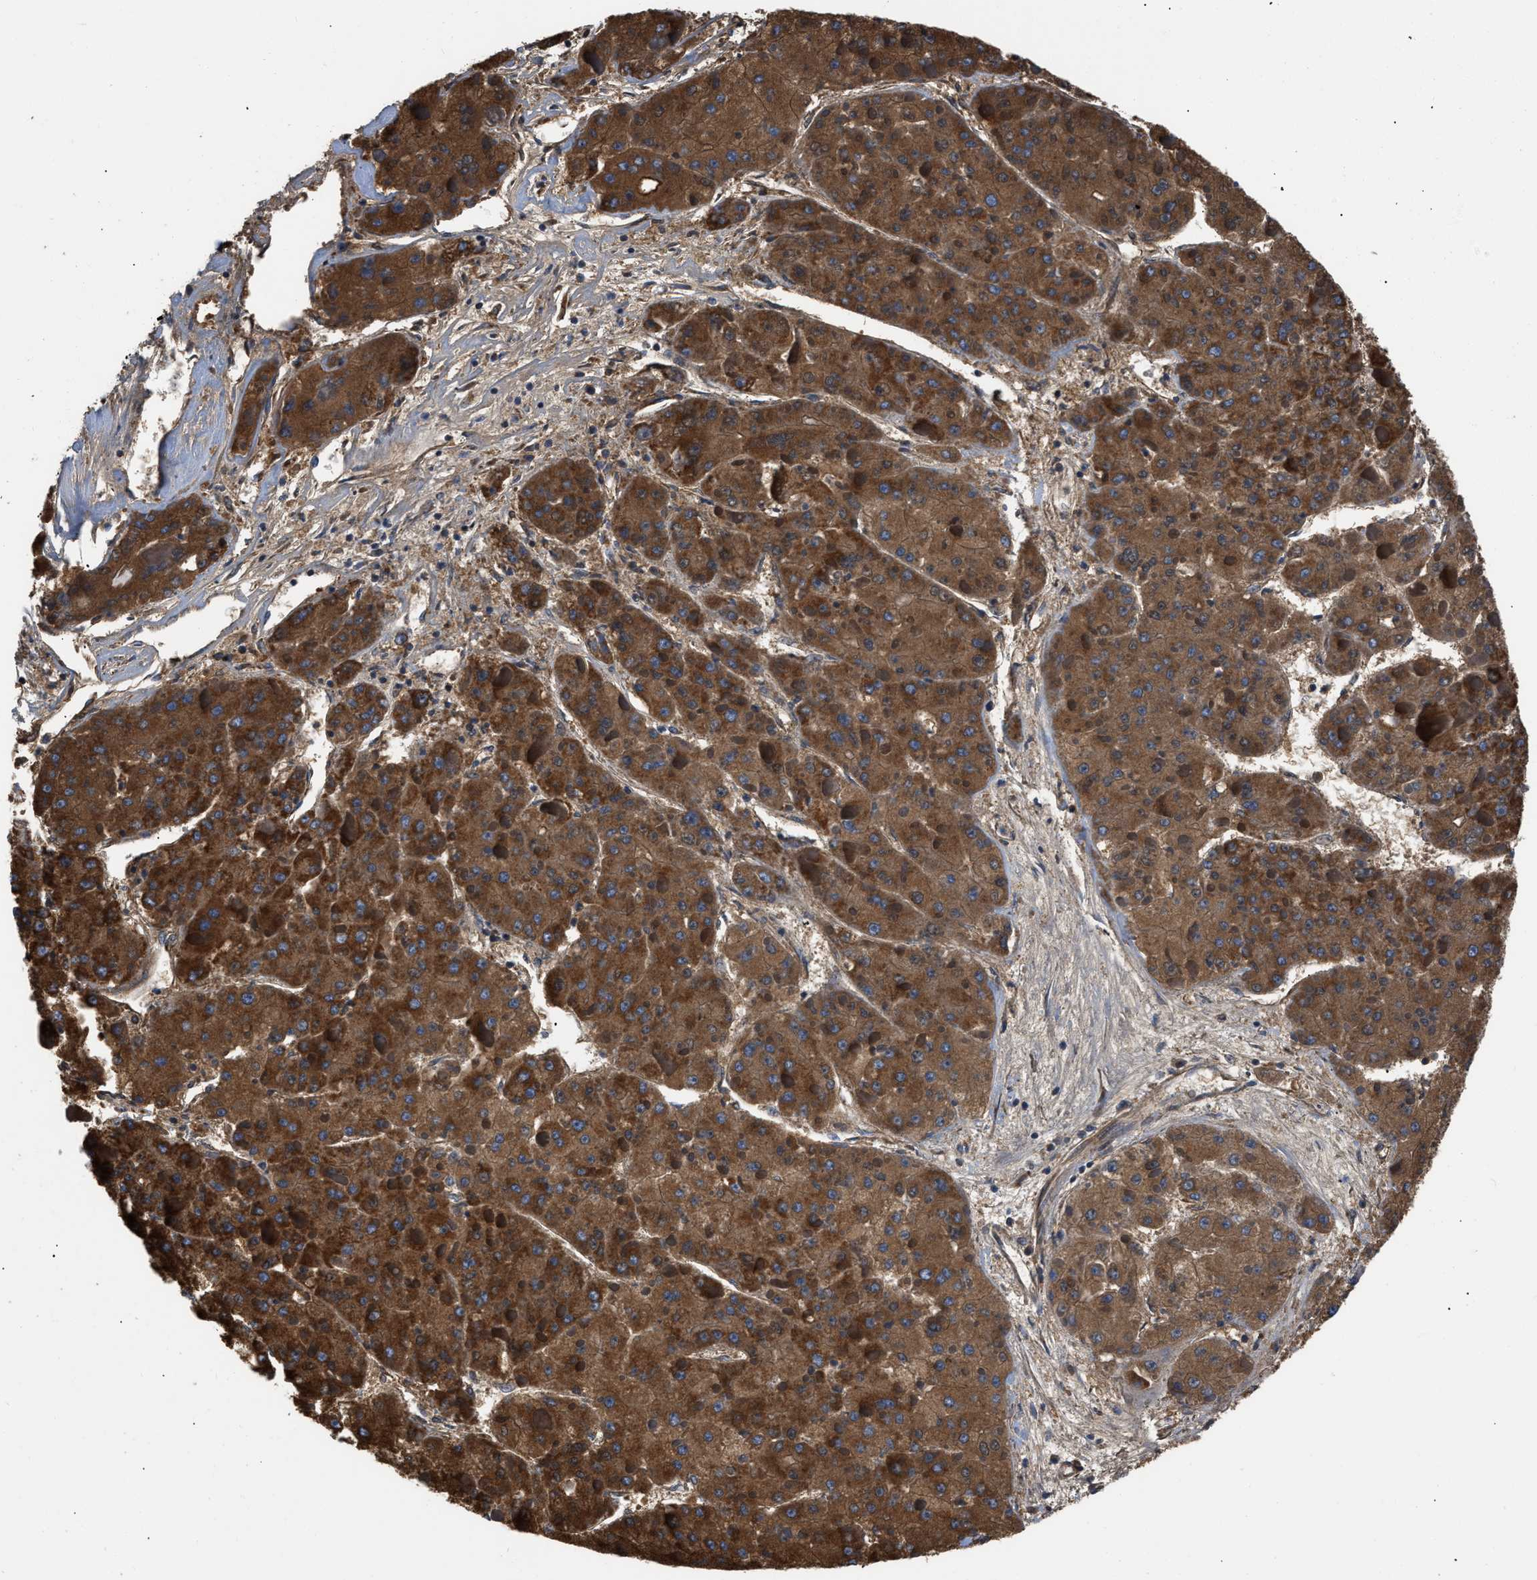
{"staining": {"intensity": "strong", "quantity": ">75%", "location": "cytoplasmic/membranous"}, "tissue": "liver cancer", "cell_type": "Tumor cells", "image_type": "cancer", "snomed": [{"axis": "morphology", "description": "Carcinoma, Hepatocellular, NOS"}, {"axis": "topography", "description": "Liver"}], "caption": "A micrograph showing strong cytoplasmic/membranous positivity in about >75% of tumor cells in liver cancer, as visualized by brown immunohistochemical staining.", "gene": "OPTN", "patient": {"sex": "female", "age": 73}}